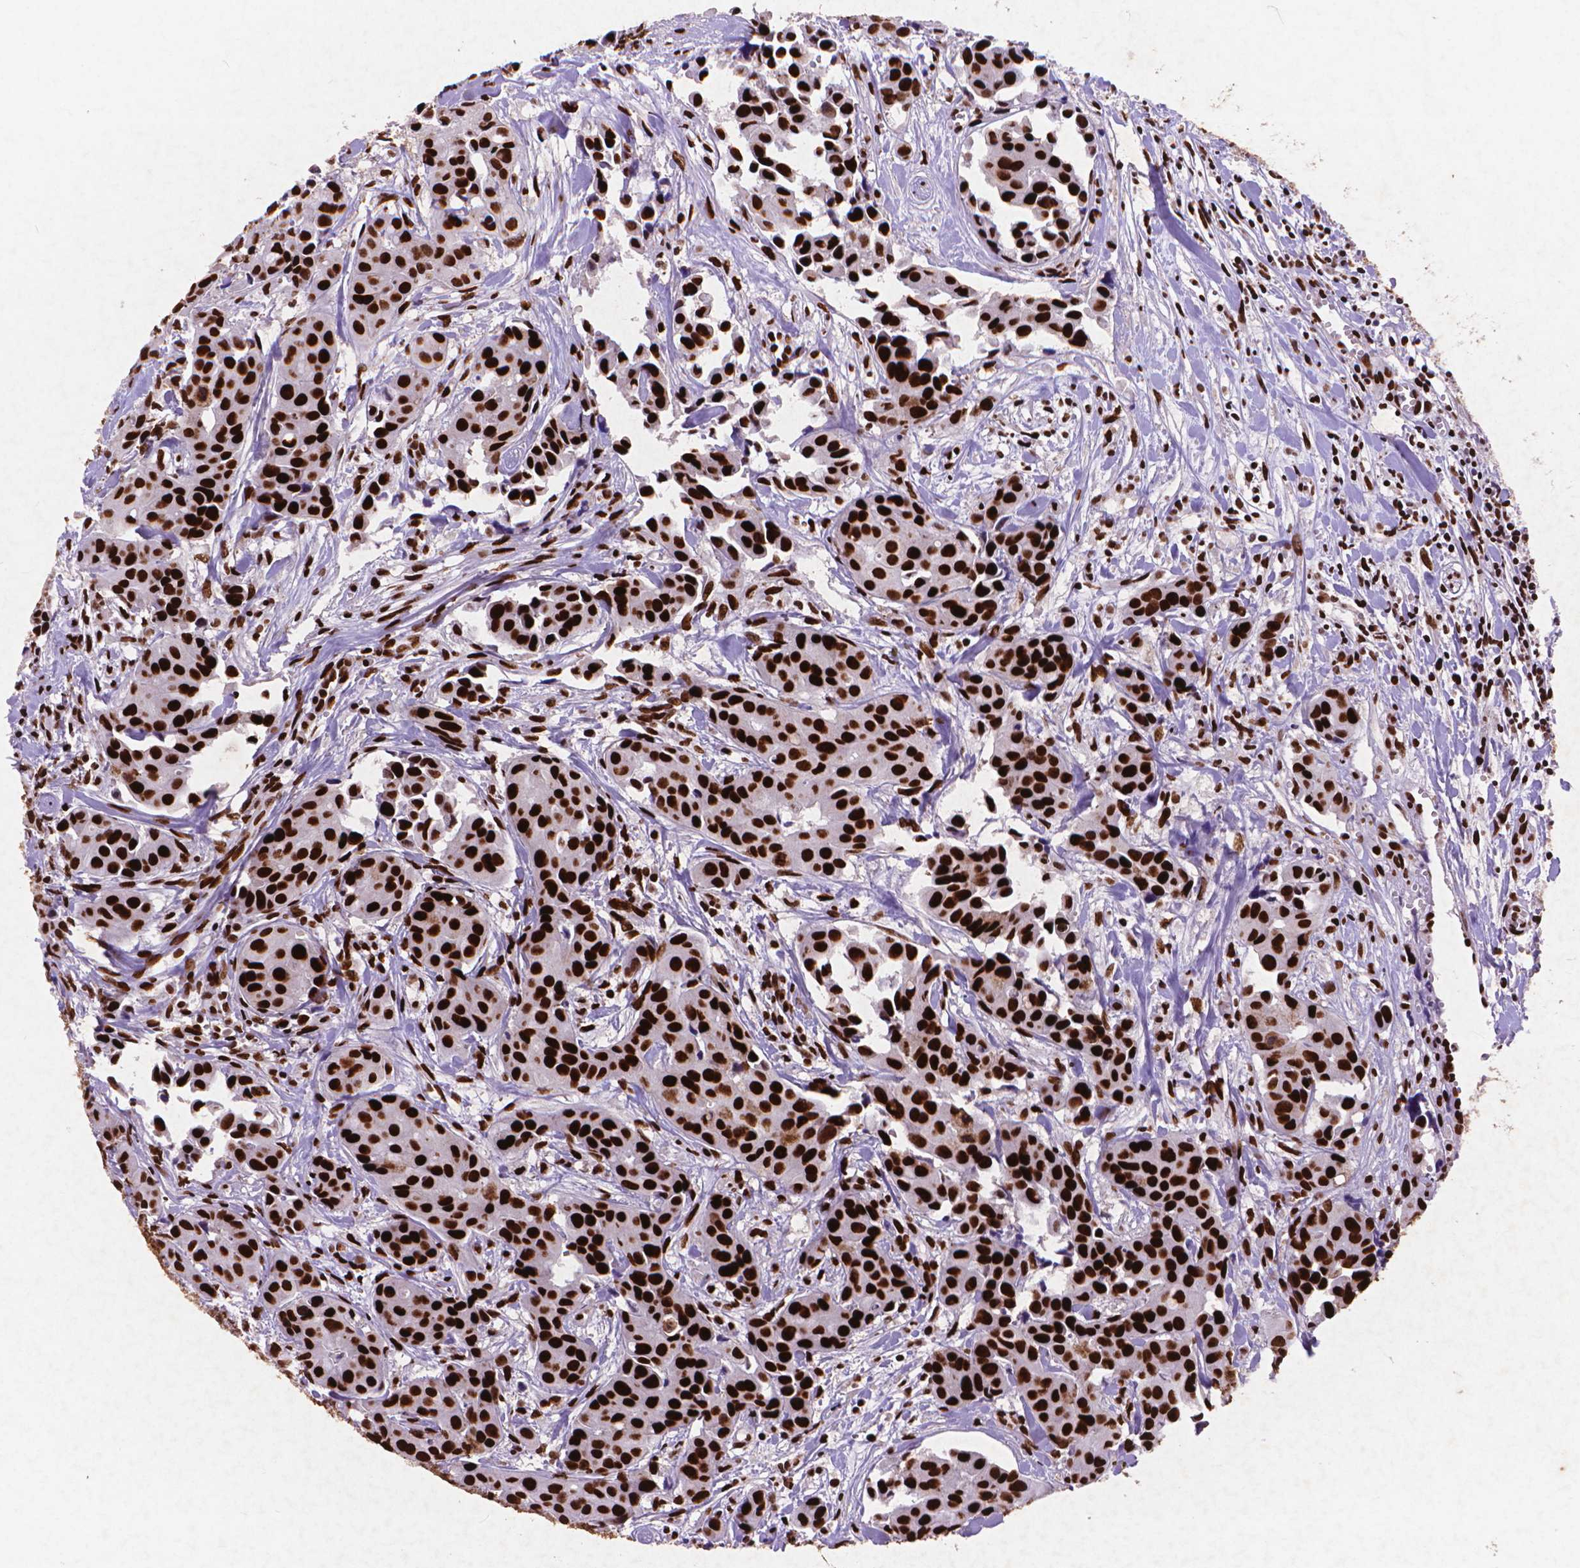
{"staining": {"intensity": "strong", "quantity": ">75%", "location": "nuclear"}, "tissue": "head and neck cancer", "cell_type": "Tumor cells", "image_type": "cancer", "snomed": [{"axis": "morphology", "description": "Adenocarcinoma, NOS"}, {"axis": "topography", "description": "Head-Neck"}], "caption": "The micrograph demonstrates a brown stain indicating the presence of a protein in the nuclear of tumor cells in adenocarcinoma (head and neck). (Brightfield microscopy of DAB IHC at high magnification).", "gene": "CITED2", "patient": {"sex": "male", "age": 76}}